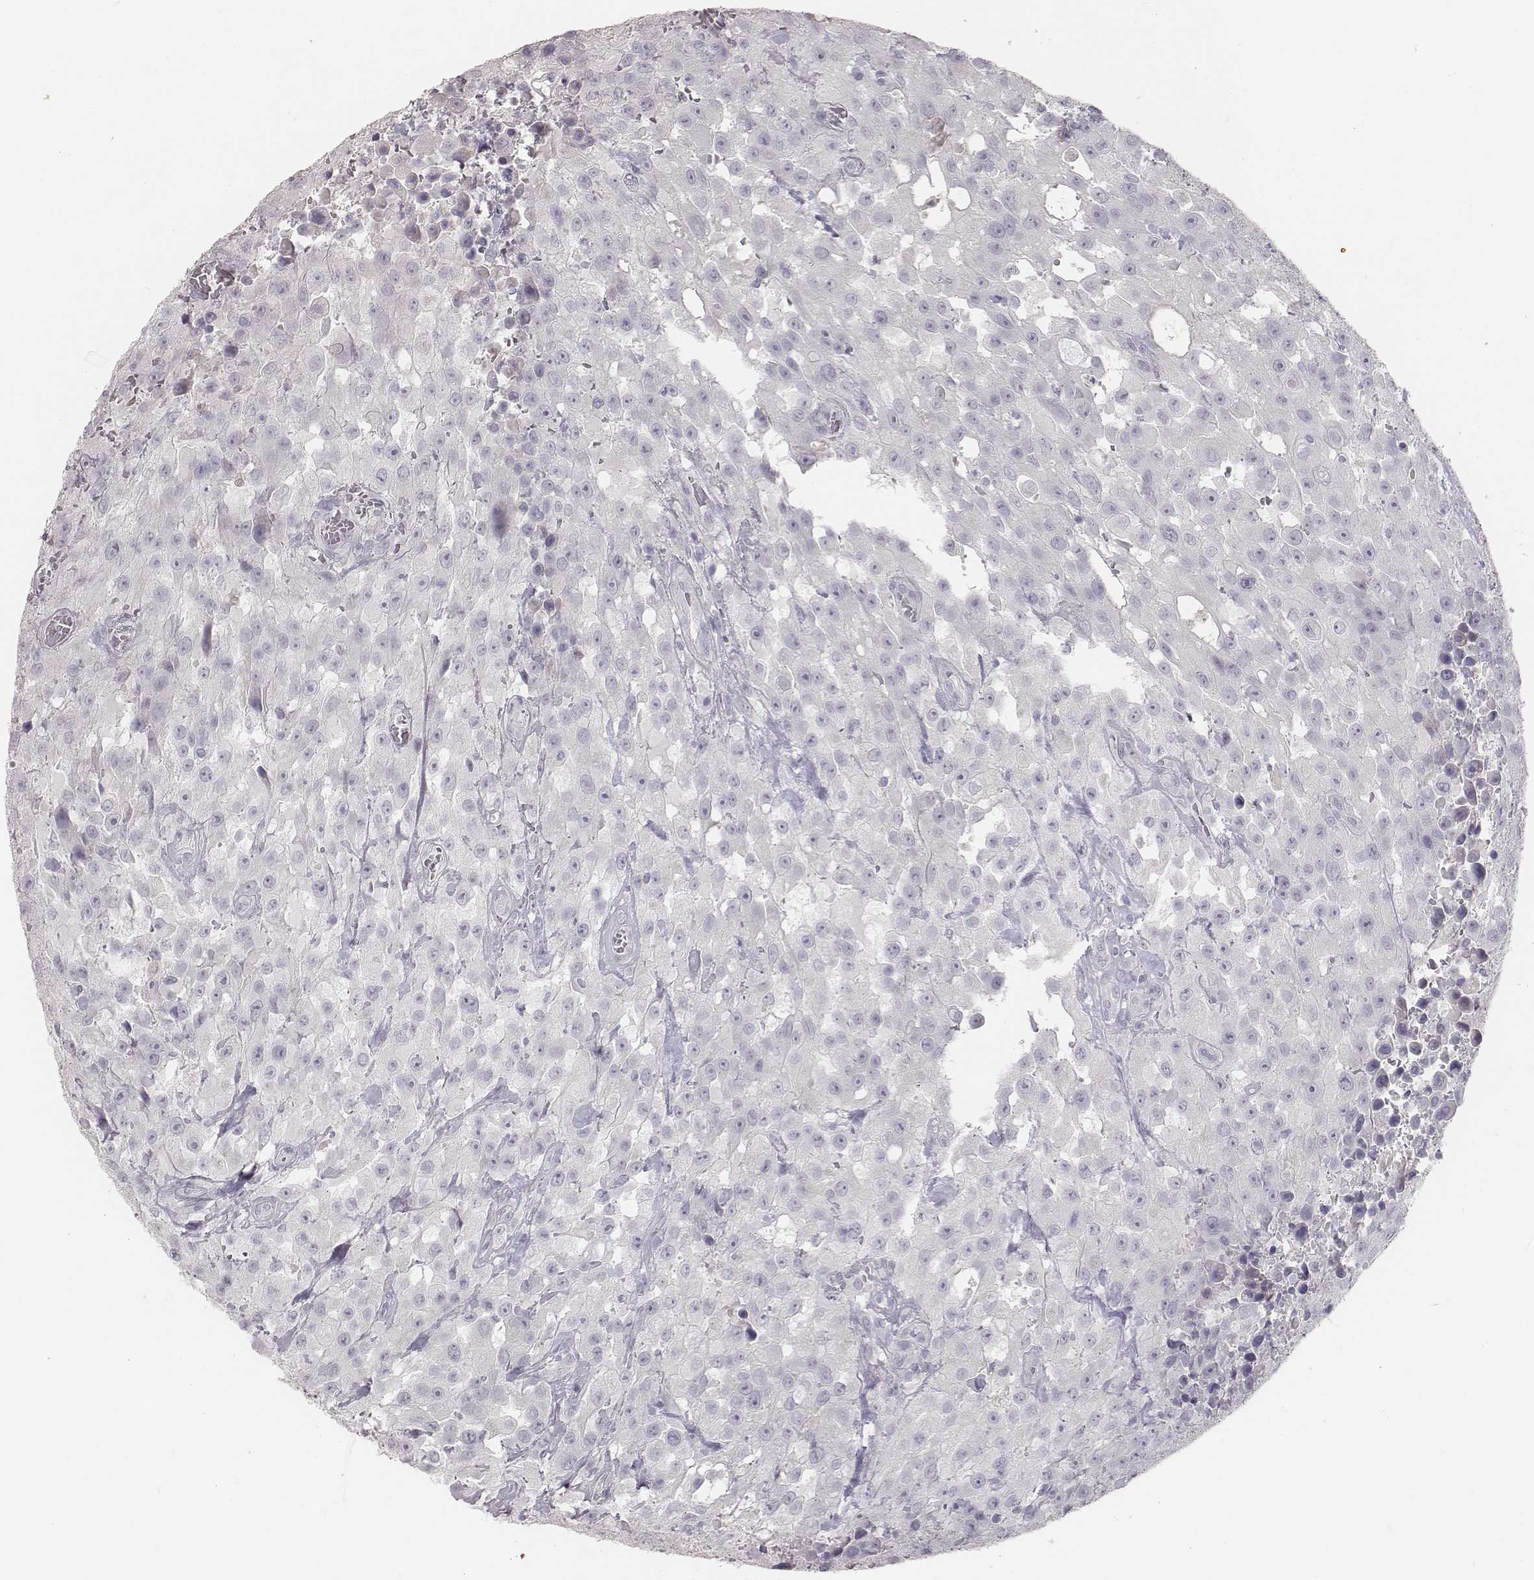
{"staining": {"intensity": "negative", "quantity": "none", "location": "none"}, "tissue": "urothelial cancer", "cell_type": "Tumor cells", "image_type": "cancer", "snomed": [{"axis": "morphology", "description": "Urothelial carcinoma, High grade"}, {"axis": "topography", "description": "Urinary bladder"}], "caption": "This image is of urothelial cancer stained with immunohistochemistry (IHC) to label a protein in brown with the nuclei are counter-stained blue. There is no expression in tumor cells. Brightfield microscopy of IHC stained with DAB (brown) and hematoxylin (blue), captured at high magnification.", "gene": "MYH6", "patient": {"sex": "male", "age": 79}}